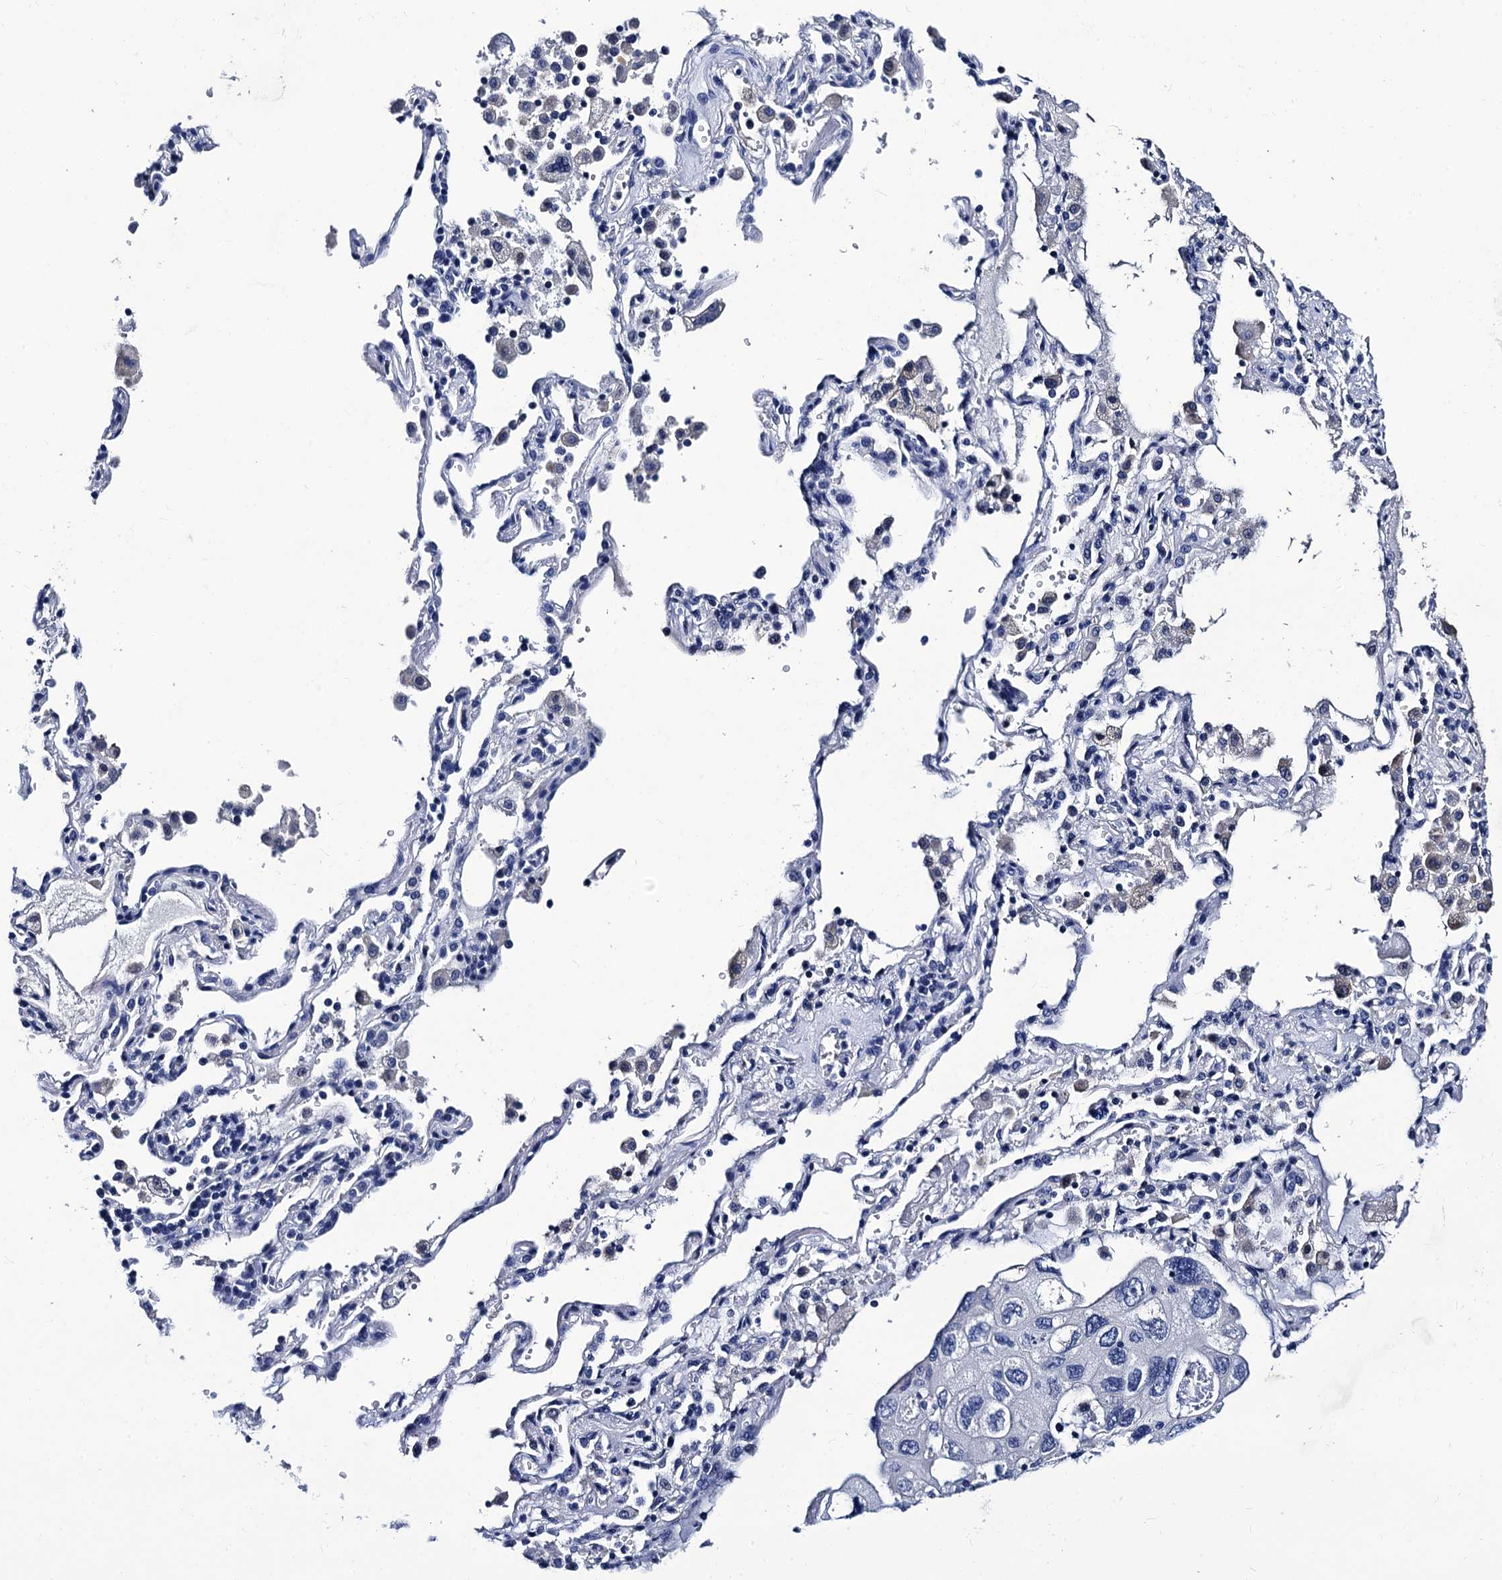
{"staining": {"intensity": "negative", "quantity": "none", "location": "none"}, "tissue": "lung cancer", "cell_type": "Tumor cells", "image_type": "cancer", "snomed": [{"axis": "morphology", "description": "Squamous cell carcinoma, NOS"}, {"axis": "topography", "description": "Lung"}], "caption": "Immunohistochemistry image of neoplastic tissue: human lung squamous cell carcinoma stained with DAB (3,3'-diaminobenzidine) shows no significant protein expression in tumor cells.", "gene": "LRRC30", "patient": {"sex": "female", "age": 73}}